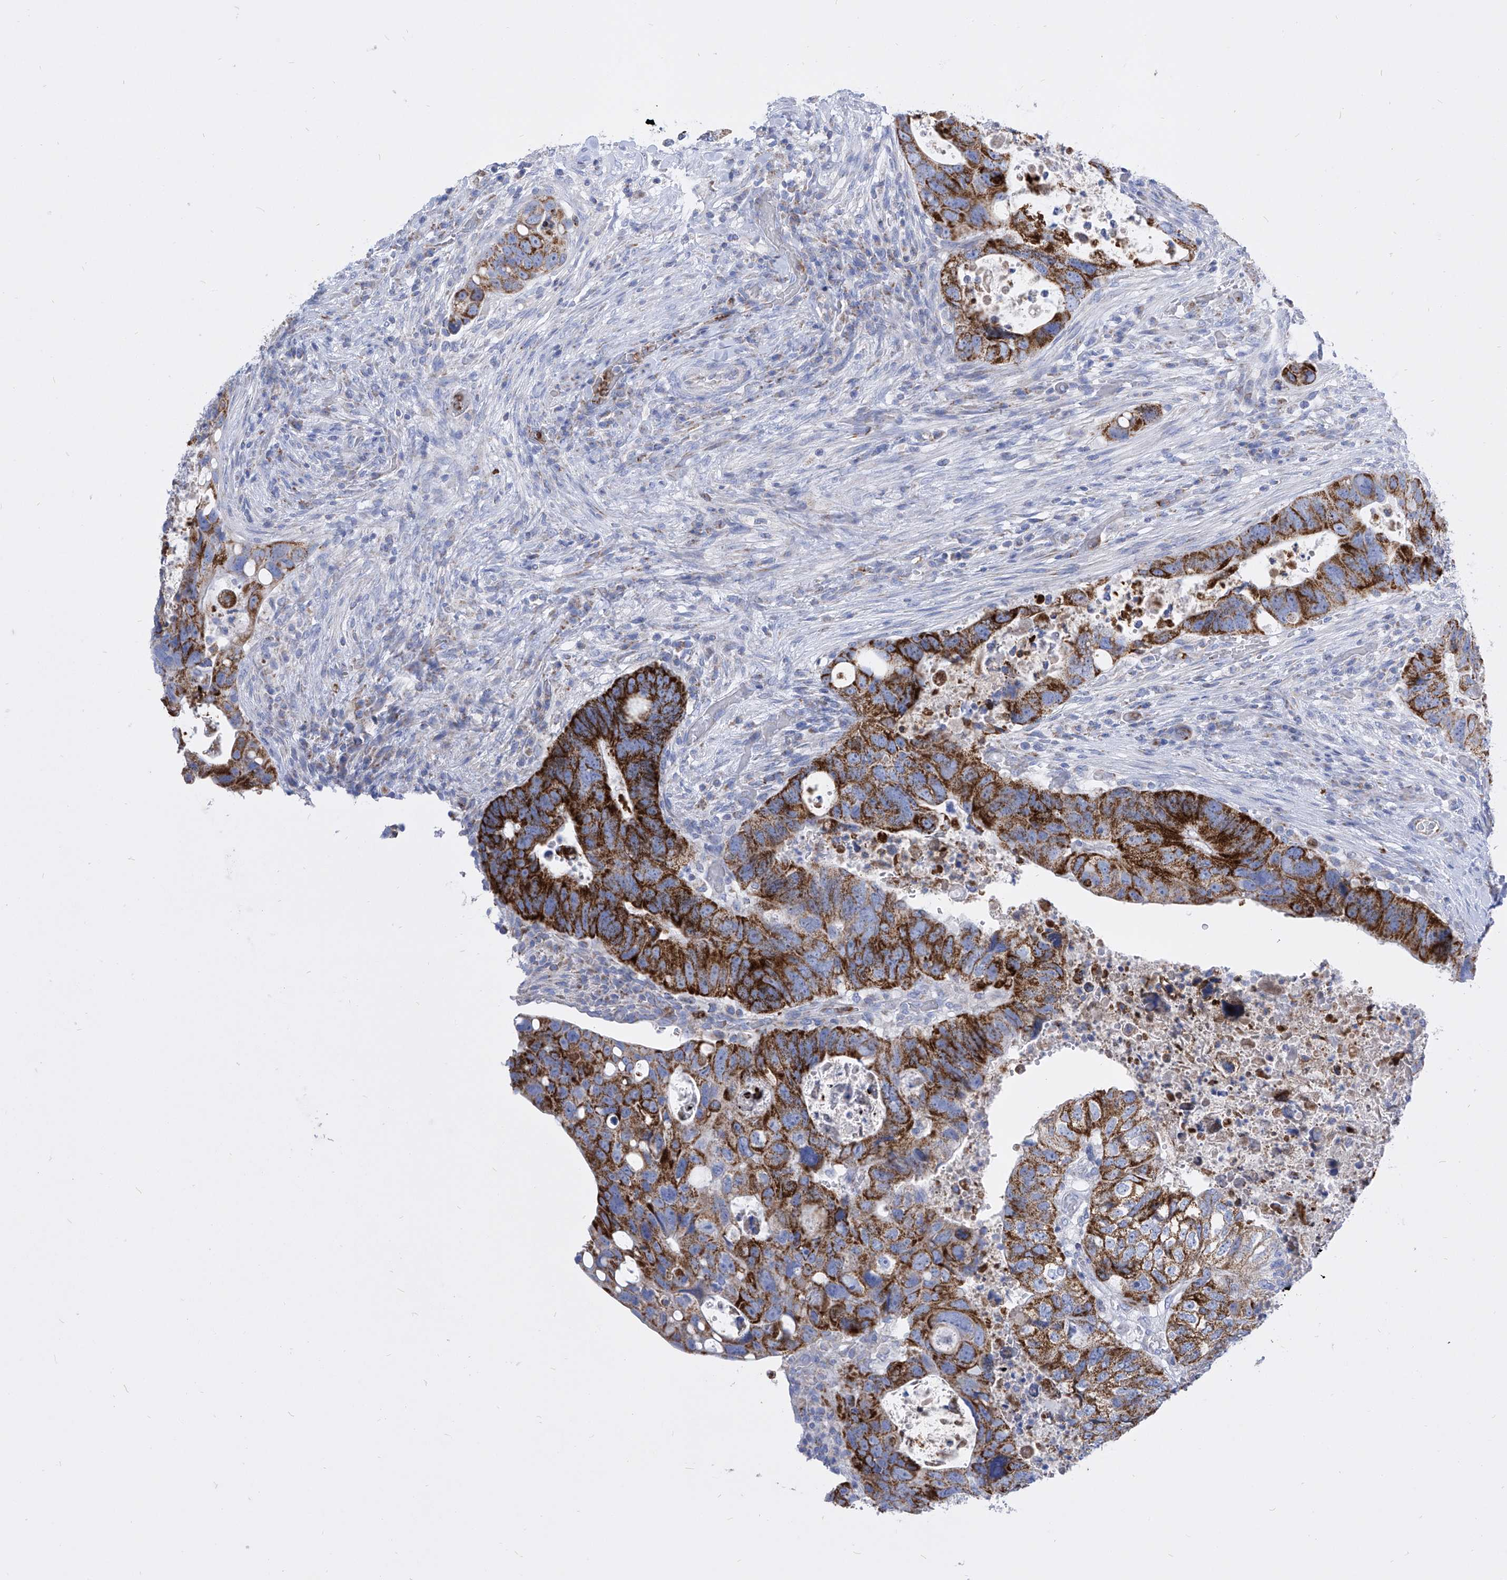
{"staining": {"intensity": "strong", "quantity": ">75%", "location": "cytoplasmic/membranous"}, "tissue": "colorectal cancer", "cell_type": "Tumor cells", "image_type": "cancer", "snomed": [{"axis": "morphology", "description": "Adenocarcinoma, NOS"}, {"axis": "topography", "description": "Rectum"}], "caption": "The immunohistochemical stain highlights strong cytoplasmic/membranous positivity in tumor cells of colorectal cancer tissue.", "gene": "COQ3", "patient": {"sex": "male", "age": 59}}